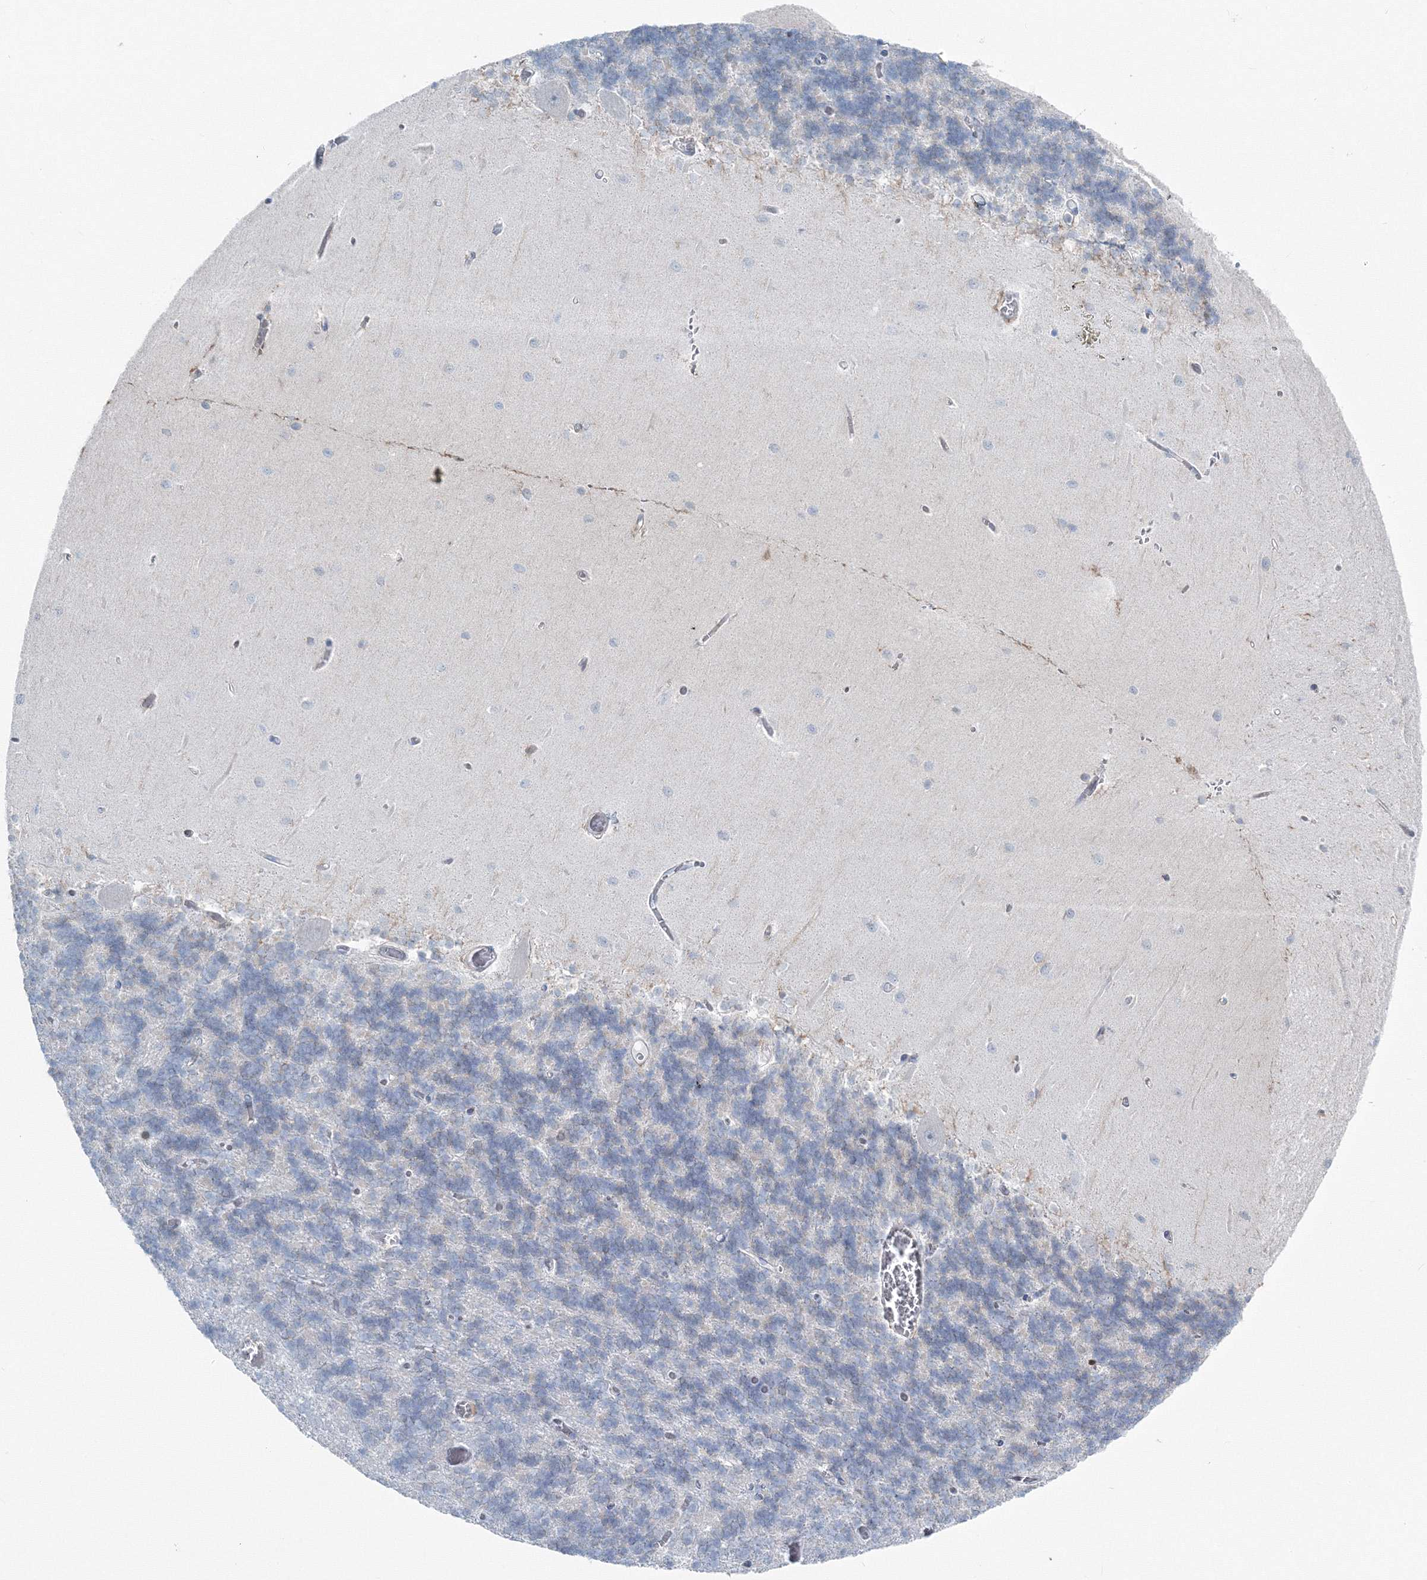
{"staining": {"intensity": "negative", "quantity": "none", "location": "none"}, "tissue": "cerebellum", "cell_type": "Cells in granular layer", "image_type": "normal", "snomed": [{"axis": "morphology", "description": "Normal tissue, NOS"}, {"axis": "topography", "description": "Cerebellum"}], "caption": "DAB immunohistochemical staining of benign human cerebellum exhibits no significant expression in cells in granular layer. Brightfield microscopy of immunohistochemistry stained with DAB (3,3'-diaminobenzidine) (brown) and hematoxylin (blue), captured at high magnification.", "gene": "ENSG00000285283", "patient": {"sex": "male", "age": 37}}